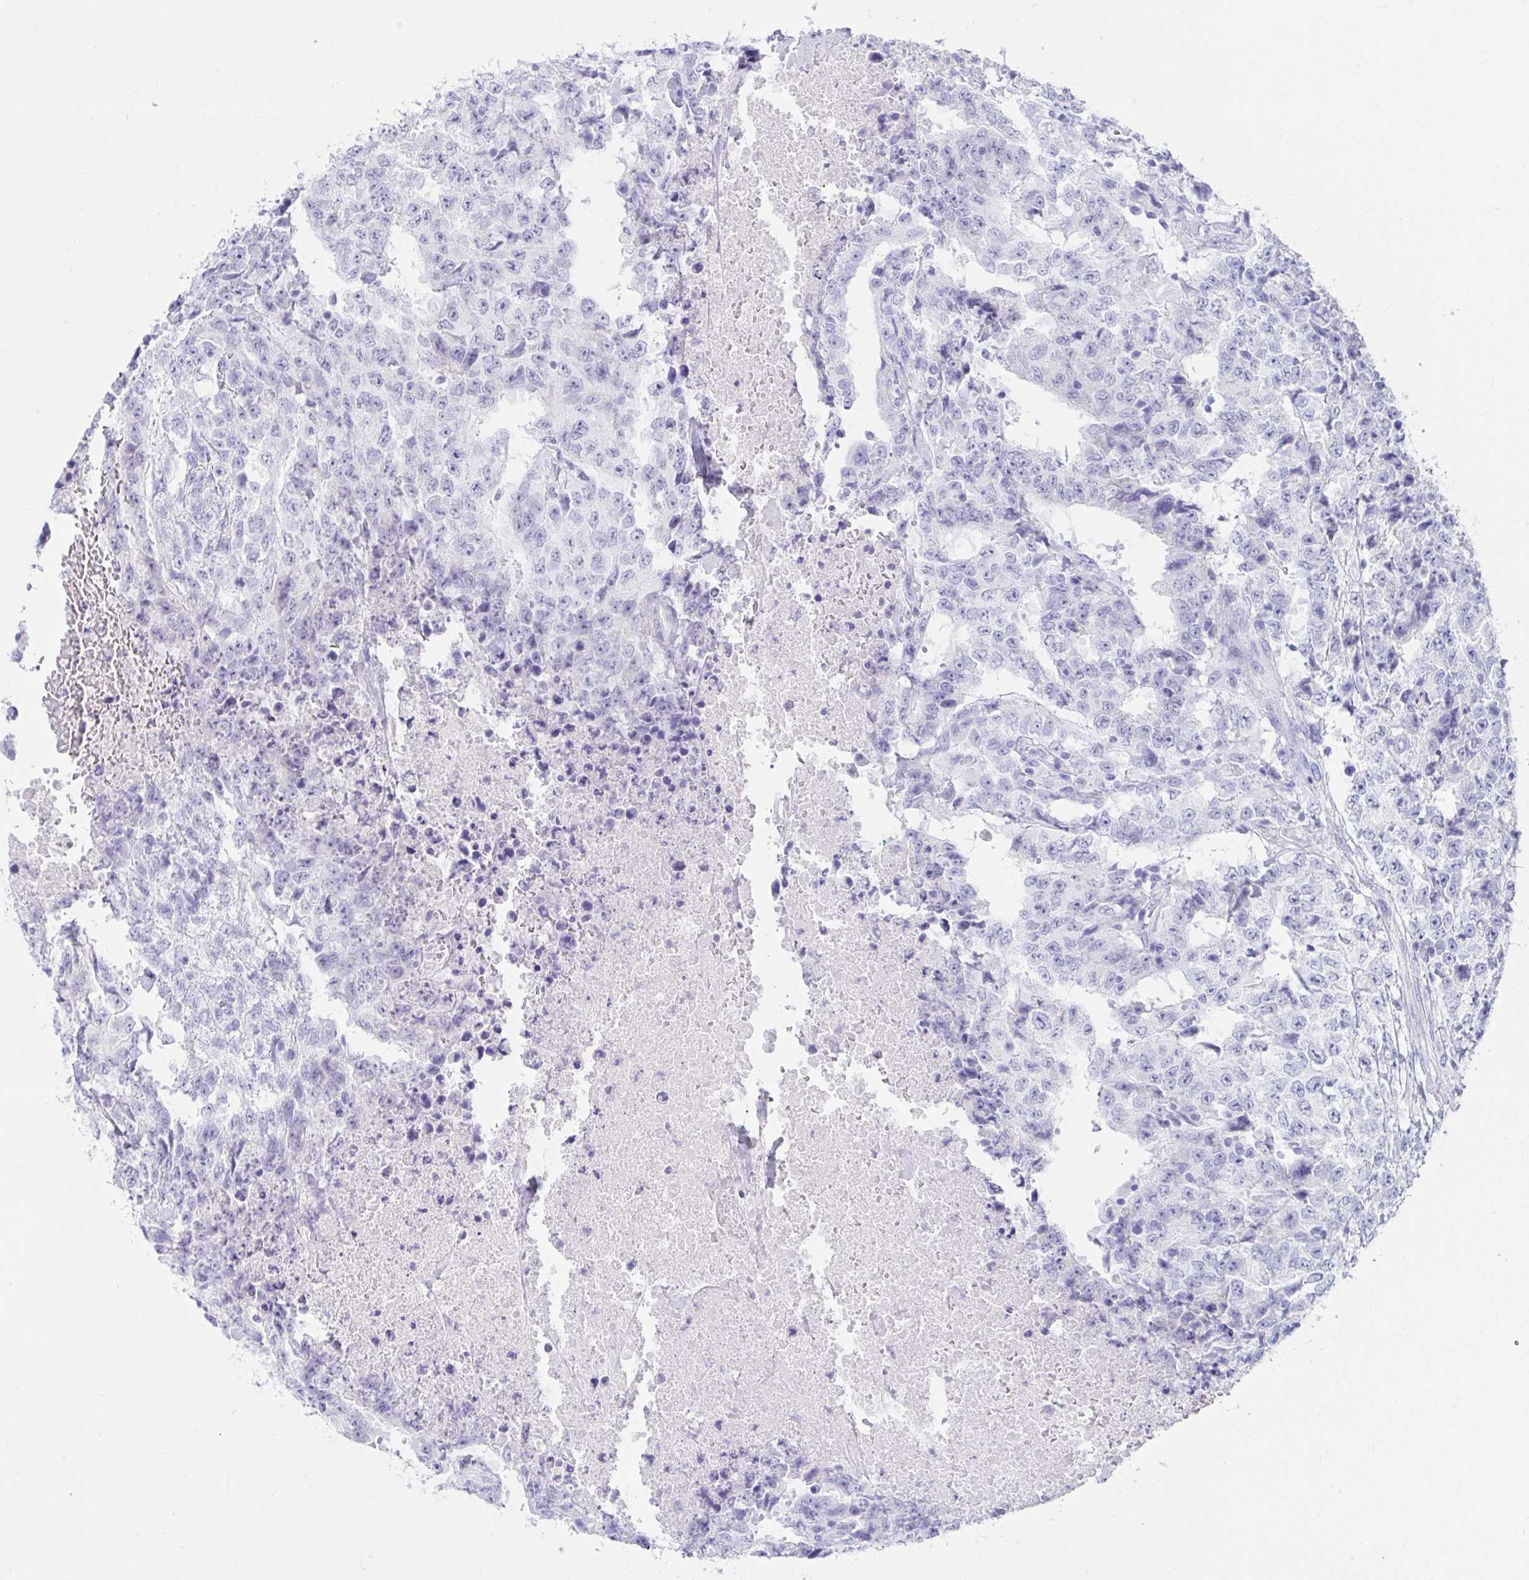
{"staining": {"intensity": "negative", "quantity": "none", "location": "none"}, "tissue": "testis cancer", "cell_type": "Tumor cells", "image_type": "cancer", "snomed": [{"axis": "morphology", "description": "Carcinoma, Embryonal, NOS"}, {"axis": "topography", "description": "Testis"}], "caption": "This is an IHC photomicrograph of testis embryonal carcinoma. There is no expression in tumor cells.", "gene": "DPEP3", "patient": {"sex": "male", "age": 24}}